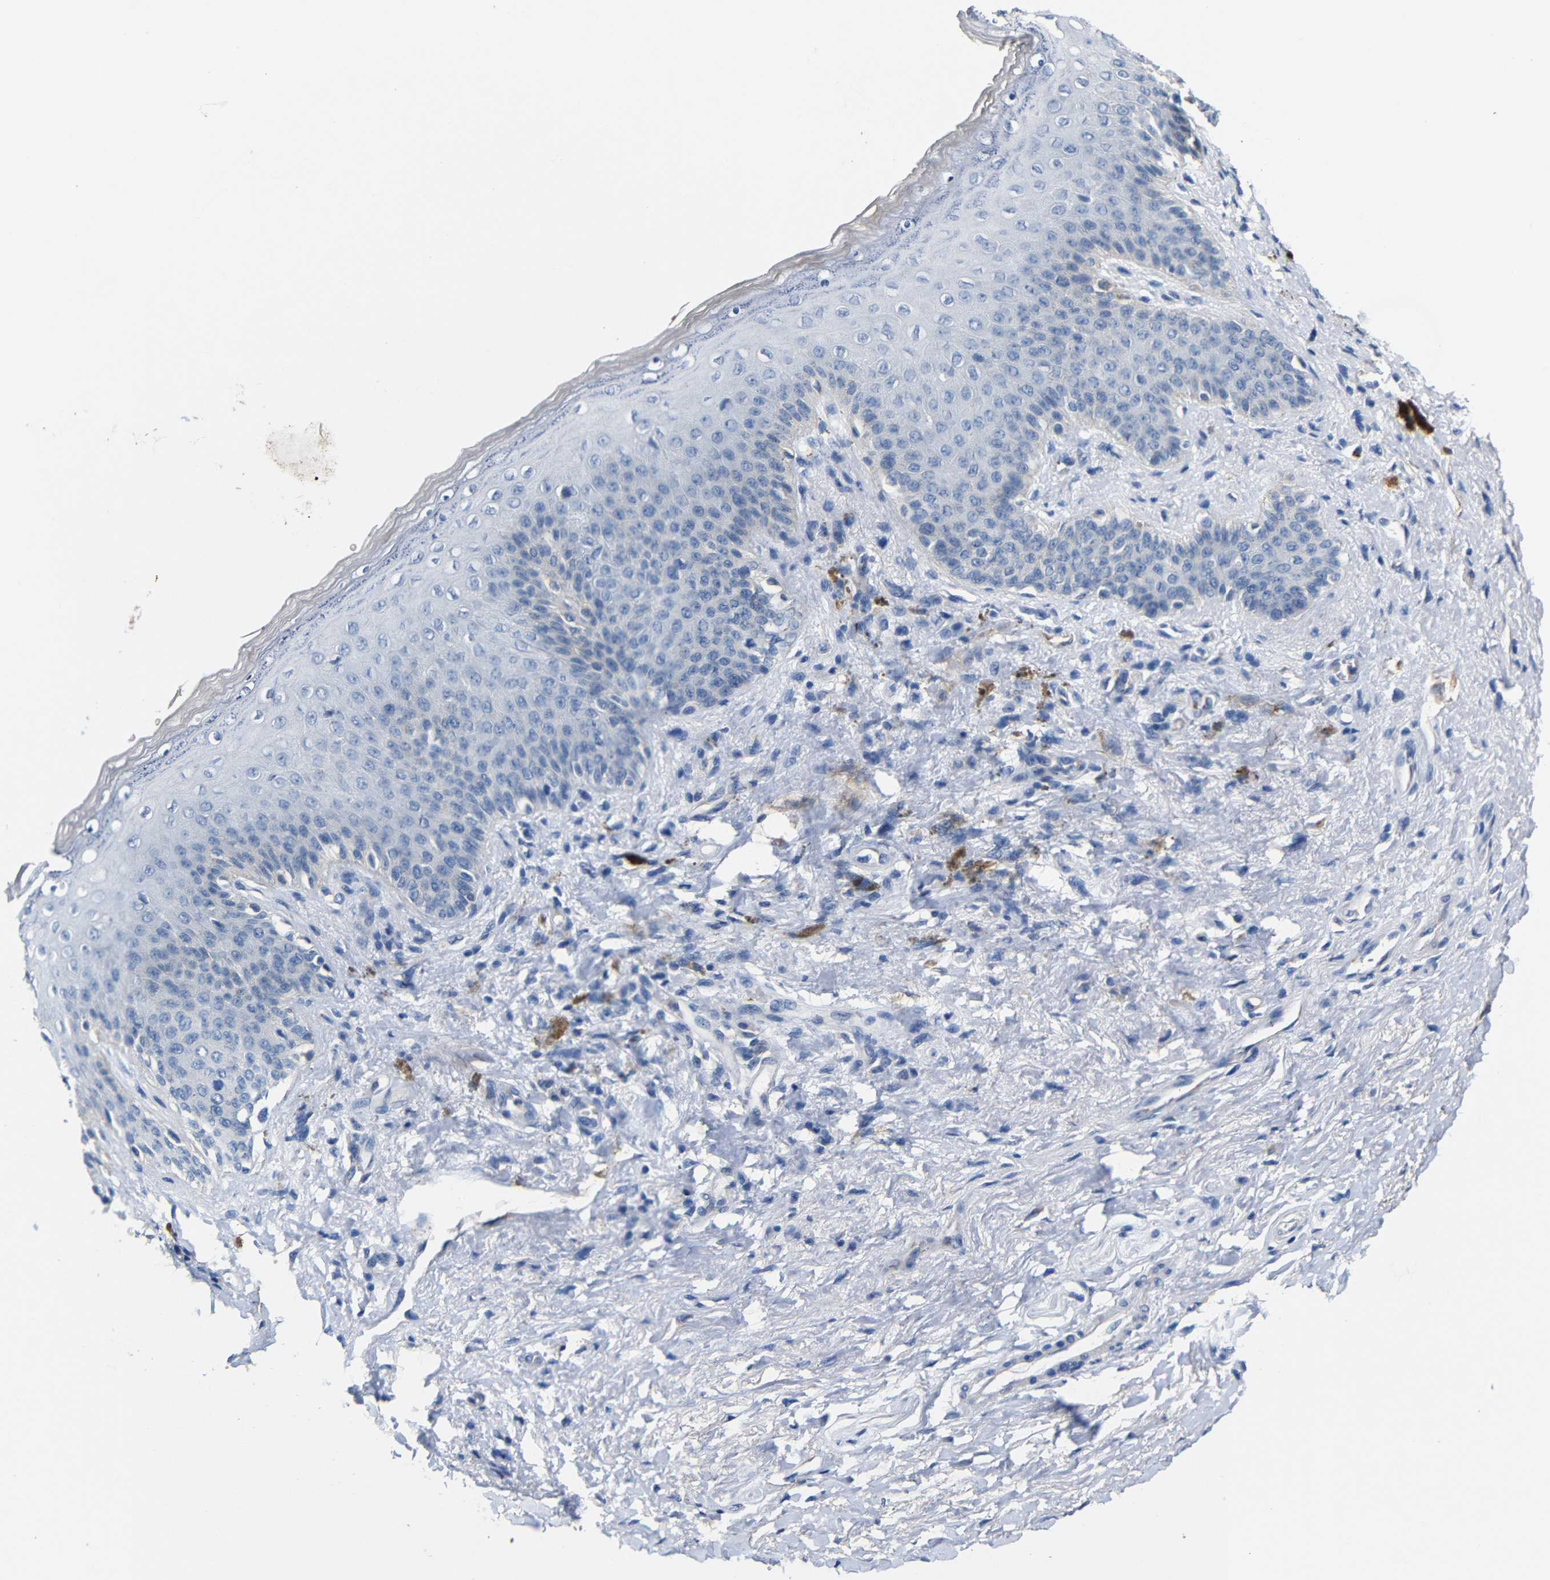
{"staining": {"intensity": "negative", "quantity": "none", "location": "none"}, "tissue": "skin", "cell_type": "Epidermal cells", "image_type": "normal", "snomed": [{"axis": "morphology", "description": "Normal tissue, NOS"}, {"axis": "topography", "description": "Anal"}], "caption": "Epidermal cells are negative for protein expression in benign human skin. (Stains: DAB immunohistochemistry with hematoxylin counter stain, Microscopy: brightfield microscopy at high magnification).", "gene": "ACKR2", "patient": {"sex": "female", "age": 46}}